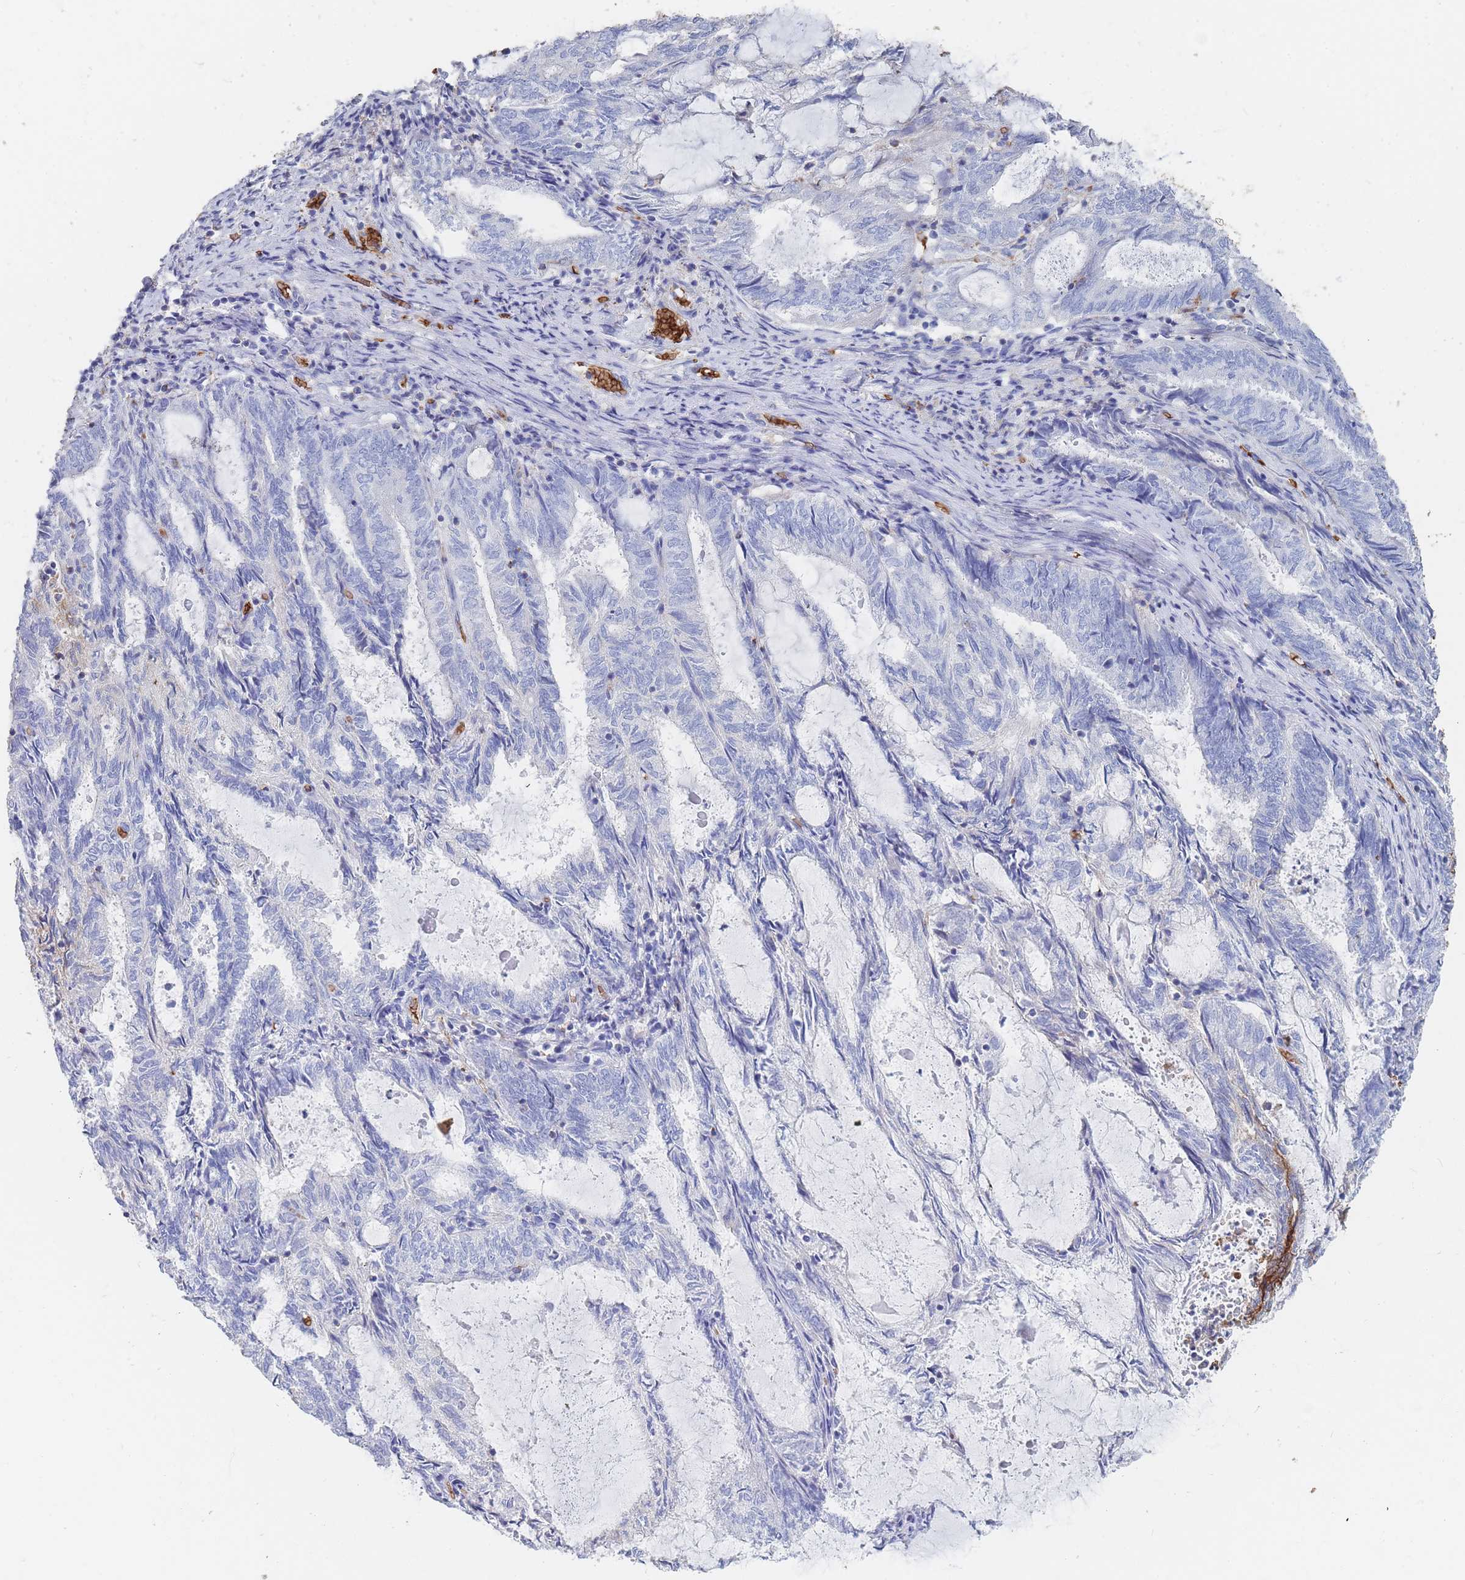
{"staining": {"intensity": "negative", "quantity": "none", "location": "none"}, "tissue": "endometrial cancer", "cell_type": "Tumor cells", "image_type": "cancer", "snomed": [{"axis": "morphology", "description": "Adenocarcinoma, NOS"}, {"axis": "topography", "description": "Endometrium"}], "caption": "Immunohistochemistry (IHC) micrograph of neoplastic tissue: human adenocarcinoma (endometrial) stained with DAB (3,3'-diaminobenzidine) shows no significant protein staining in tumor cells.", "gene": "SLC2A1", "patient": {"sex": "female", "age": 80}}